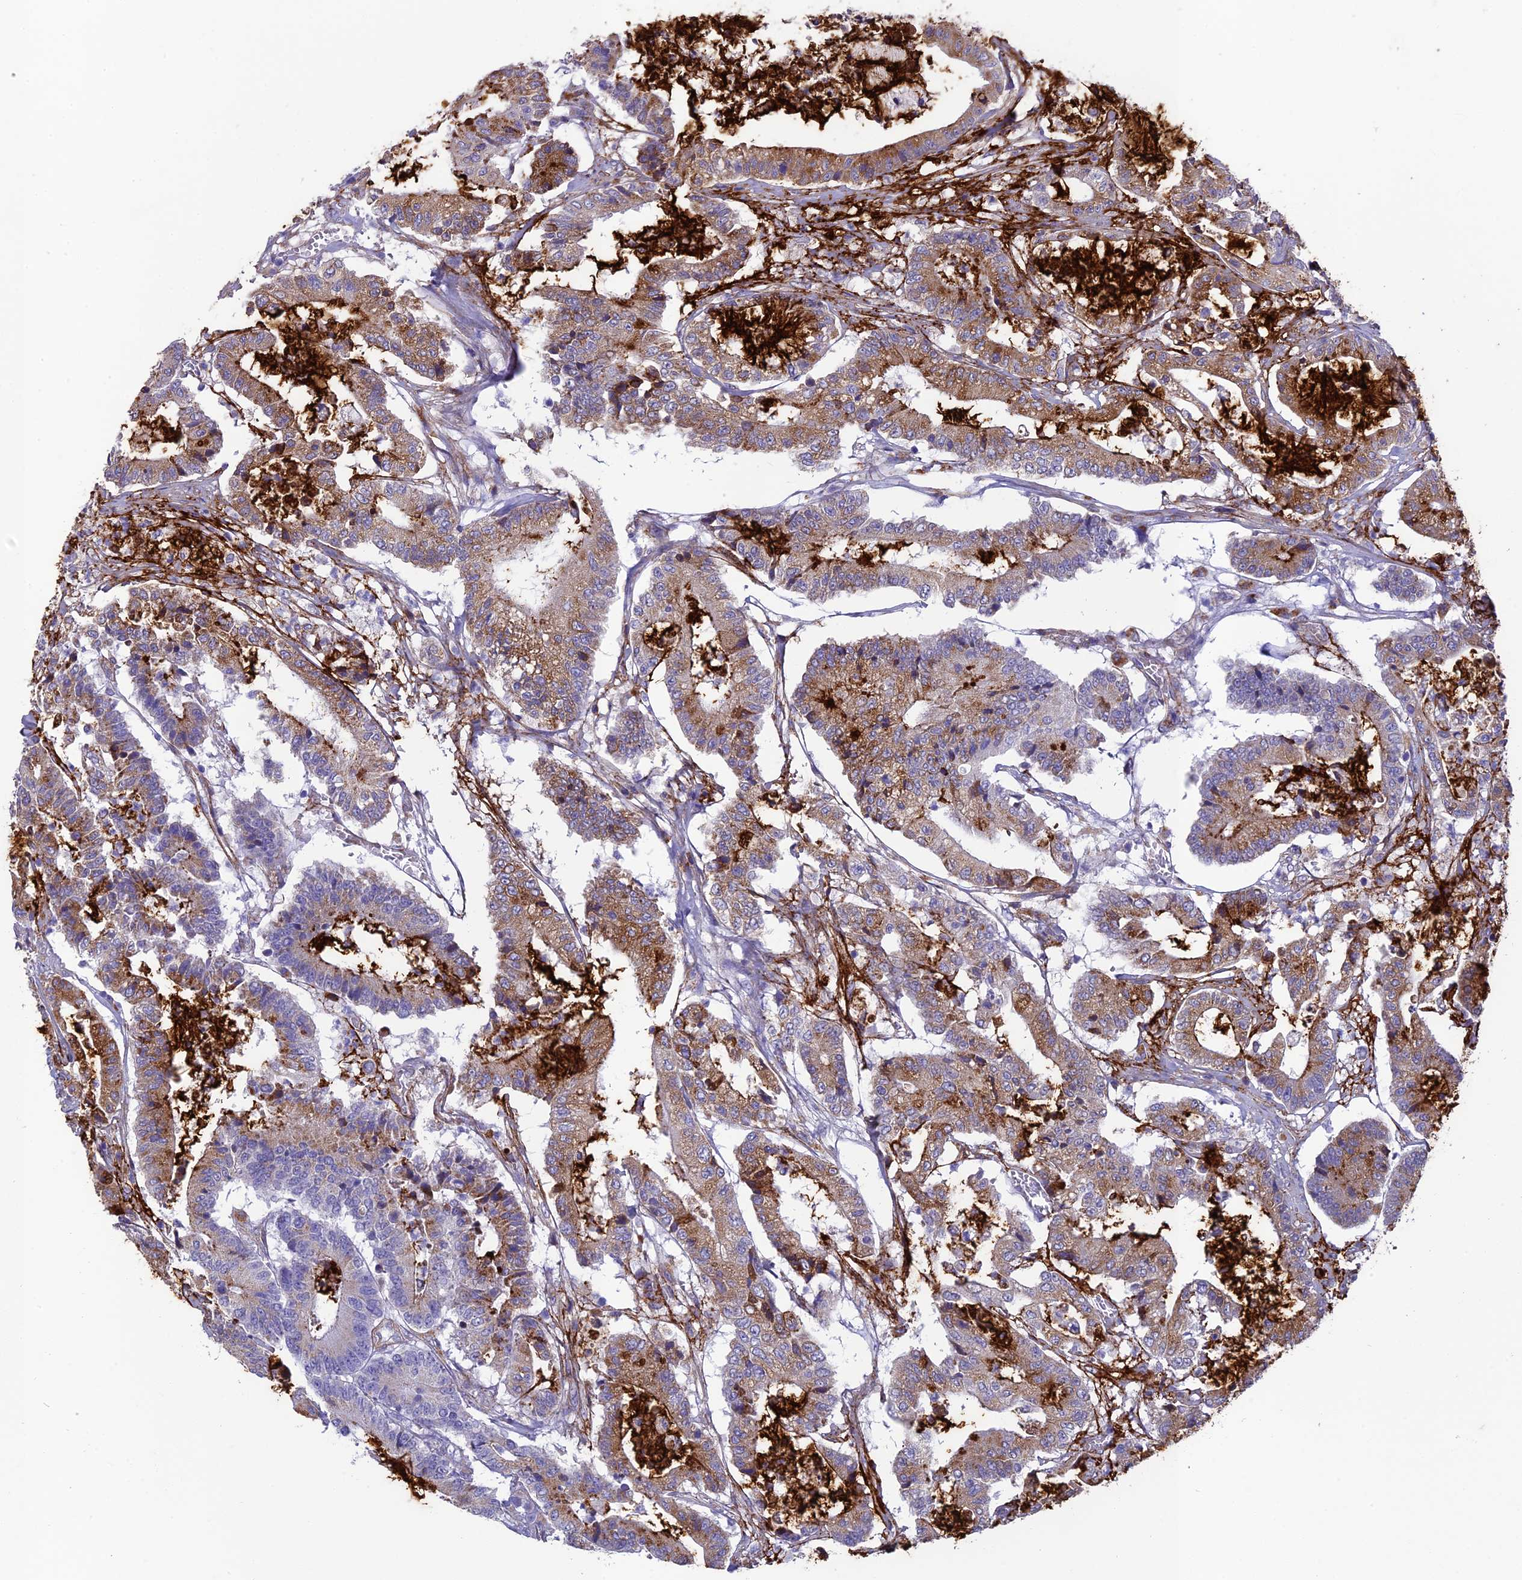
{"staining": {"intensity": "moderate", "quantity": "25%-75%", "location": "cytoplasmic/membranous"}, "tissue": "colorectal cancer", "cell_type": "Tumor cells", "image_type": "cancer", "snomed": [{"axis": "morphology", "description": "Adenocarcinoma, NOS"}, {"axis": "topography", "description": "Colon"}], "caption": "Approximately 25%-75% of tumor cells in adenocarcinoma (colorectal) exhibit moderate cytoplasmic/membranous protein positivity as visualized by brown immunohistochemical staining.", "gene": "TNS1", "patient": {"sex": "female", "age": 84}}